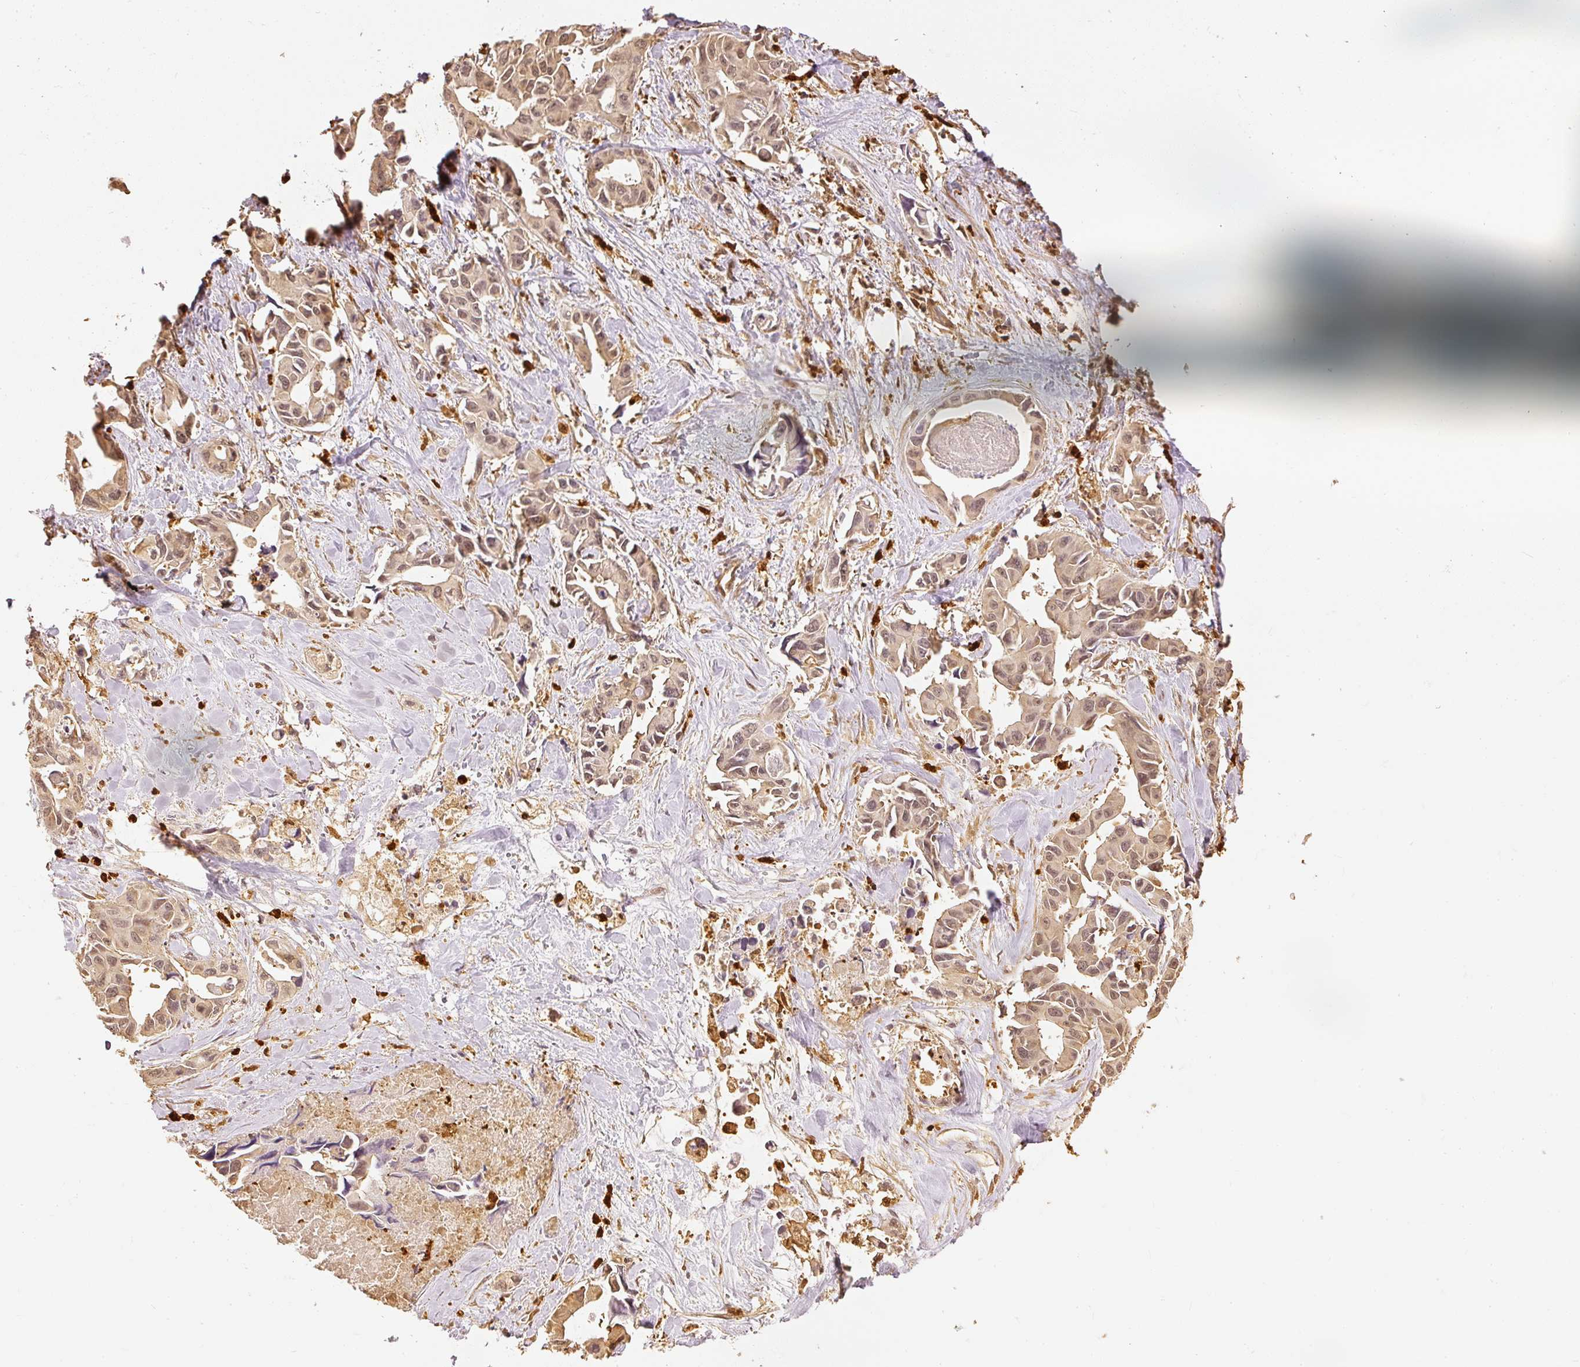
{"staining": {"intensity": "weak", "quantity": "25%-75%", "location": "cytoplasmic/membranous,nuclear"}, "tissue": "lung cancer", "cell_type": "Tumor cells", "image_type": "cancer", "snomed": [{"axis": "morphology", "description": "Adenocarcinoma, NOS"}, {"axis": "topography", "description": "Lung"}], "caption": "A brown stain highlights weak cytoplasmic/membranous and nuclear positivity of a protein in human adenocarcinoma (lung) tumor cells. The protein is stained brown, and the nuclei are stained in blue (DAB IHC with brightfield microscopy, high magnification).", "gene": "PFN1", "patient": {"sex": "male", "age": 64}}